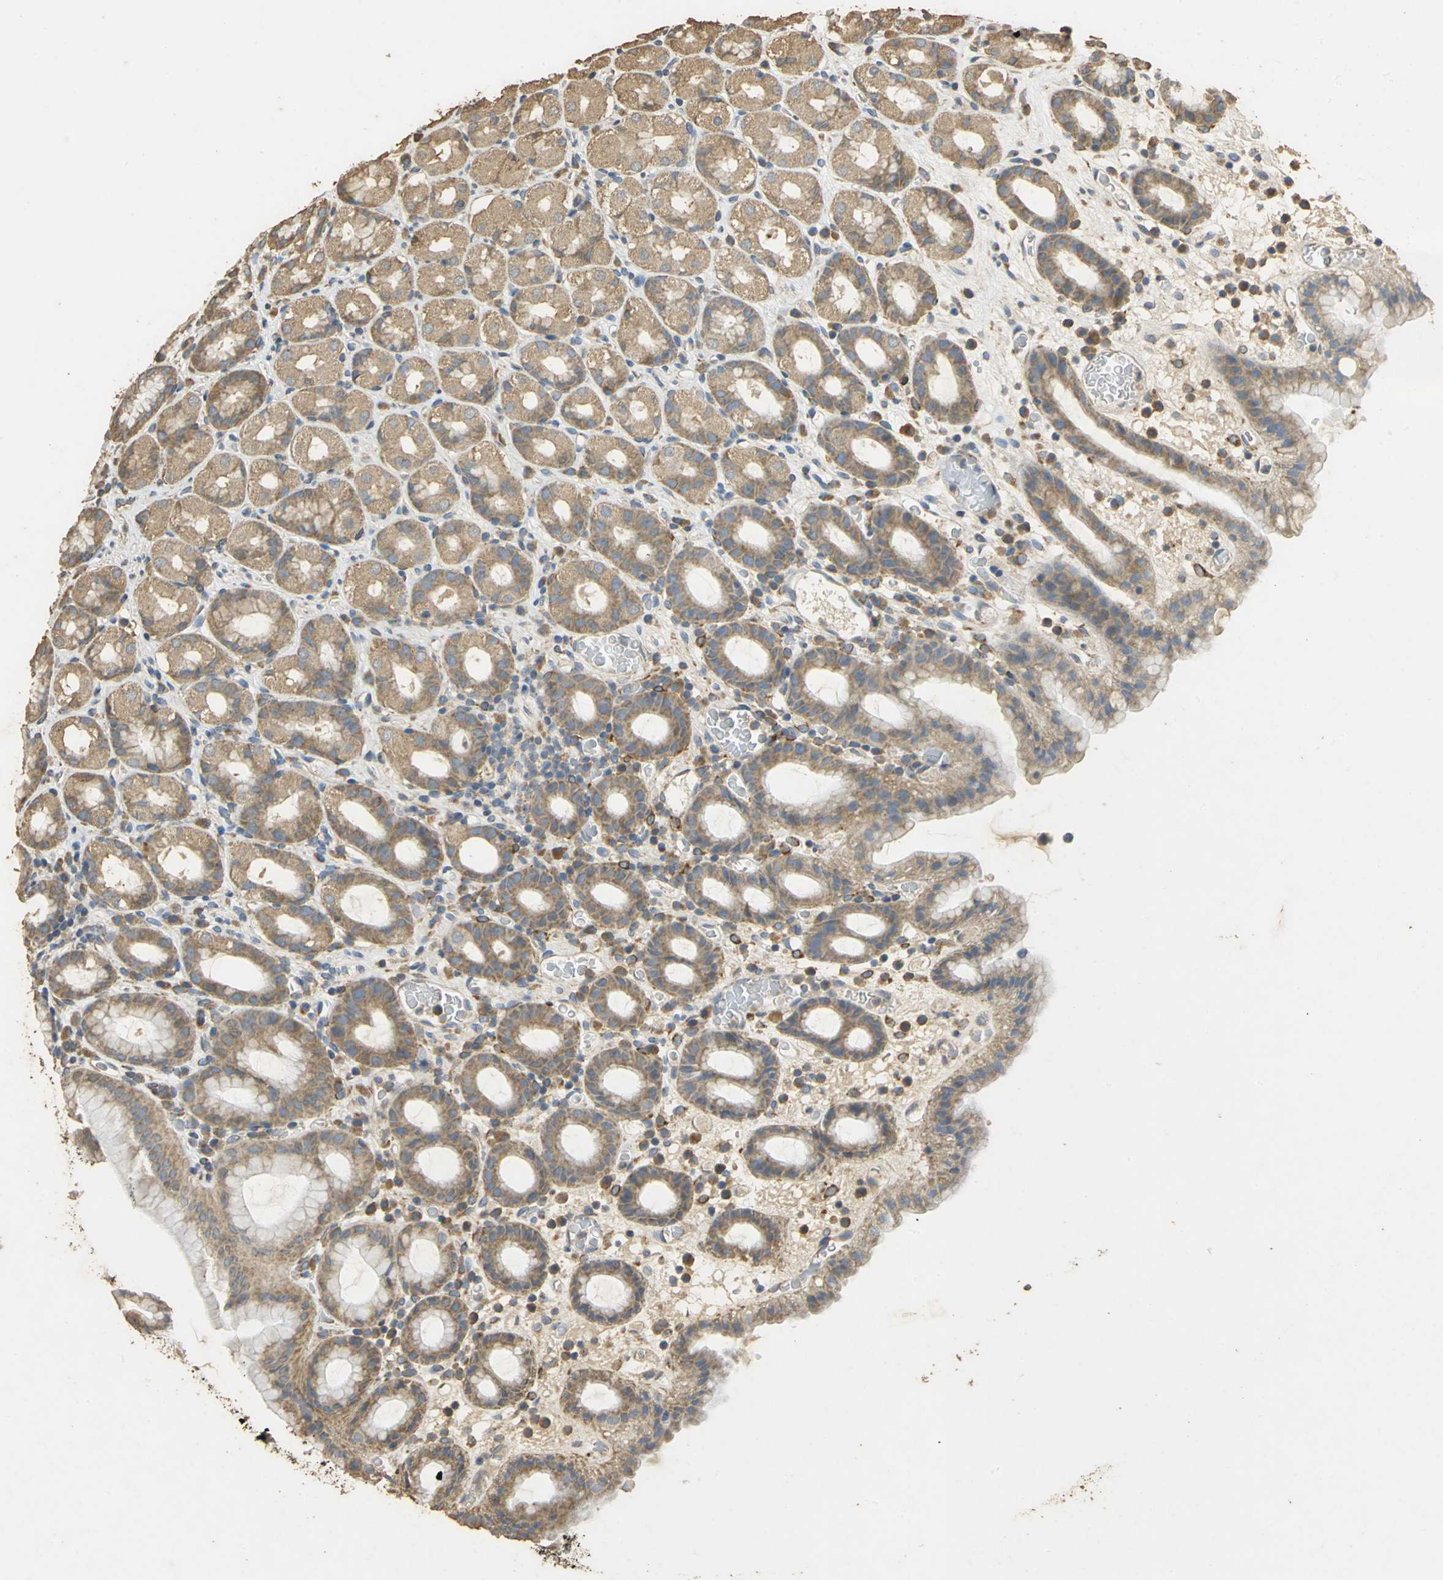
{"staining": {"intensity": "moderate", "quantity": ">75%", "location": "cytoplasmic/membranous"}, "tissue": "stomach", "cell_type": "Glandular cells", "image_type": "normal", "snomed": [{"axis": "morphology", "description": "Normal tissue, NOS"}, {"axis": "topography", "description": "Stomach, upper"}], "caption": "Immunohistochemical staining of benign stomach demonstrates >75% levels of moderate cytoplasmic/membranous protein staining in approximately >75% of glandular cells.", "gene": "ACSL4", "patient": {"sex": "male", "age": 68}}